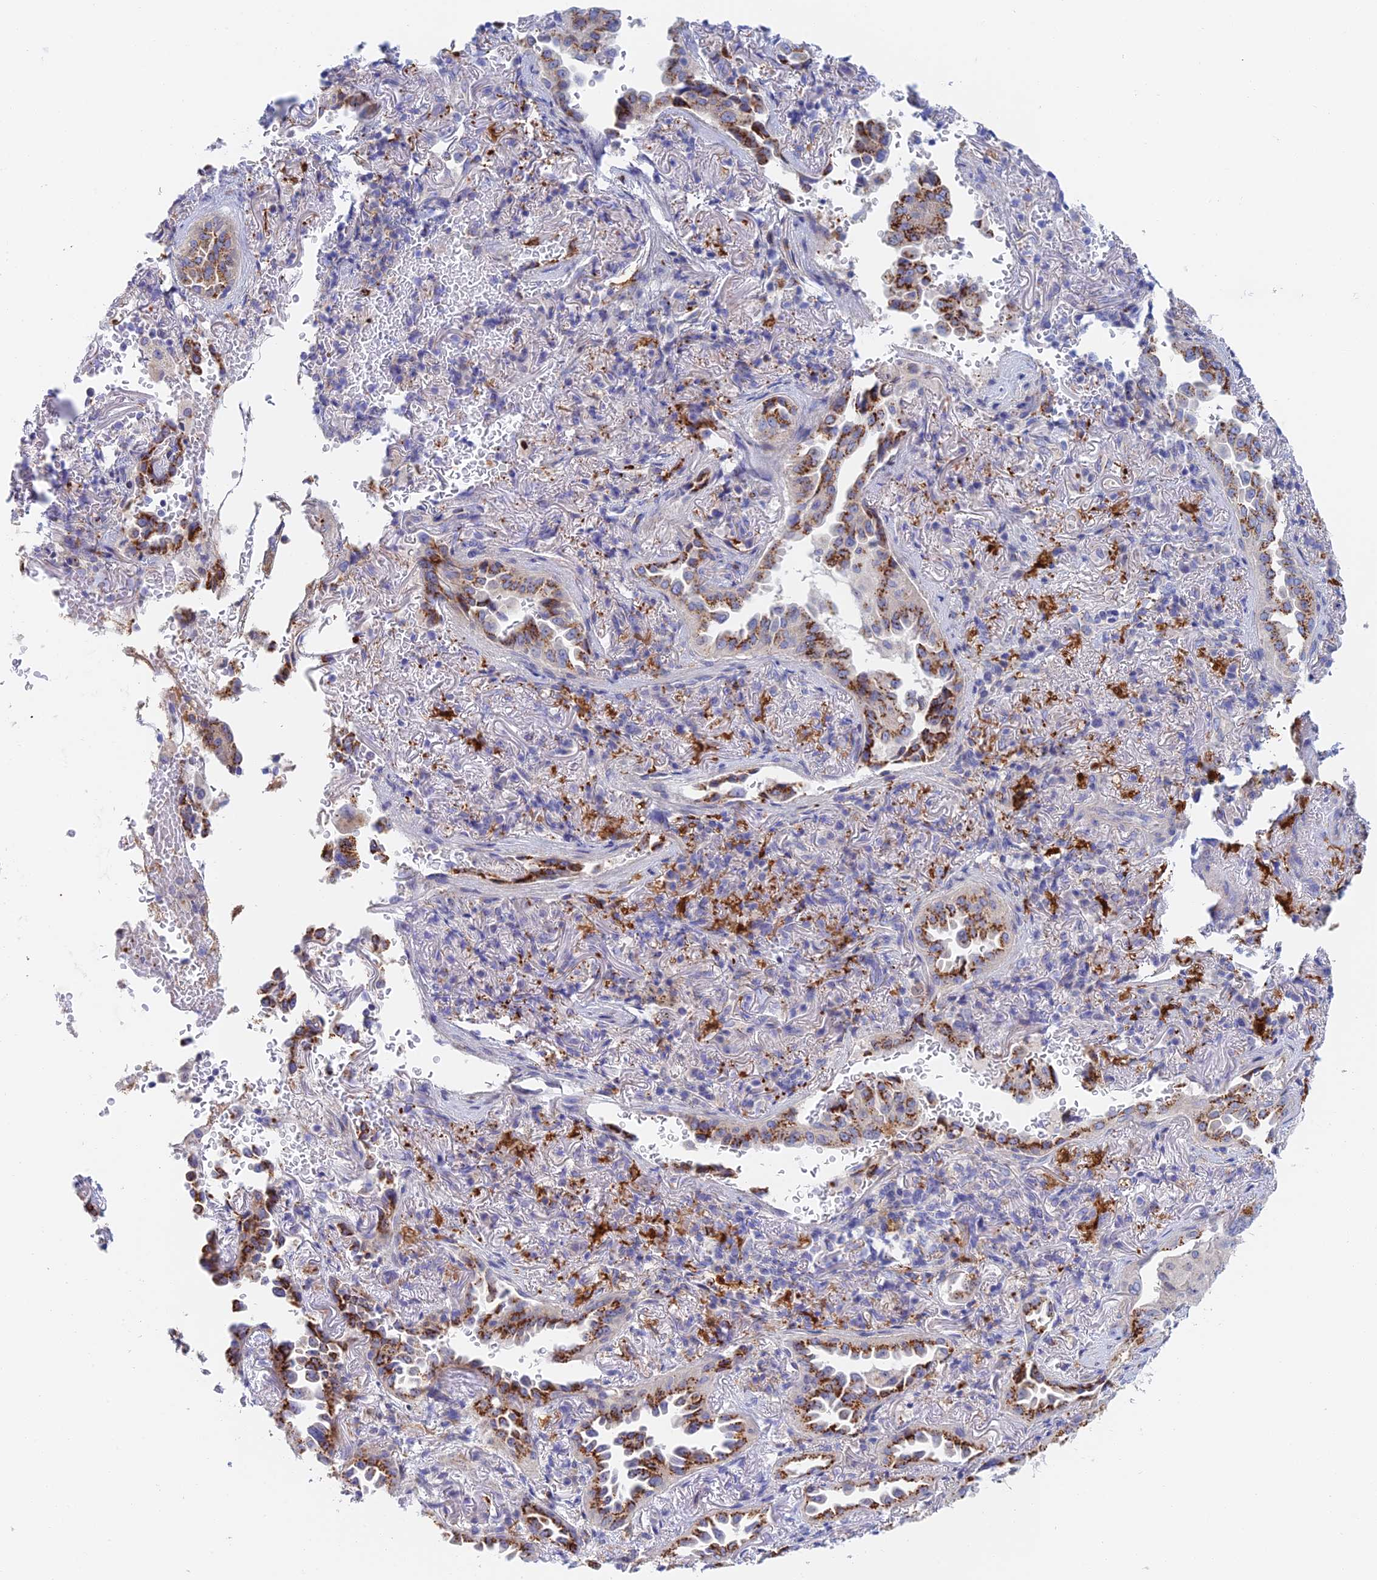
{"staining": {"intensity": "strong", "quantity": ">75%", "location": "cytoplasmic/membranous"}, "tissue": "lung cancer", "cell_type": "Tumor cells", "image_type": "cancer", "snomed": [{"axis": "morphology", "description": "Adenocarcinoma, NOS"}, {"axis": "topography", "description": "Lung"}], "caption": "Tumor cells display high levels of strong cytoplasmic/membranous positivity in about >75% of cells in human lung cancer (adenocarcinoma). Using DAB (3,3'-diaminobenzidine) (brown) and hematoxylin (blue) stains, captured at high magnification using brightfield microscopy.", "gene": "SLC24A3", "patient": {"sex": "female", "age": 69}}